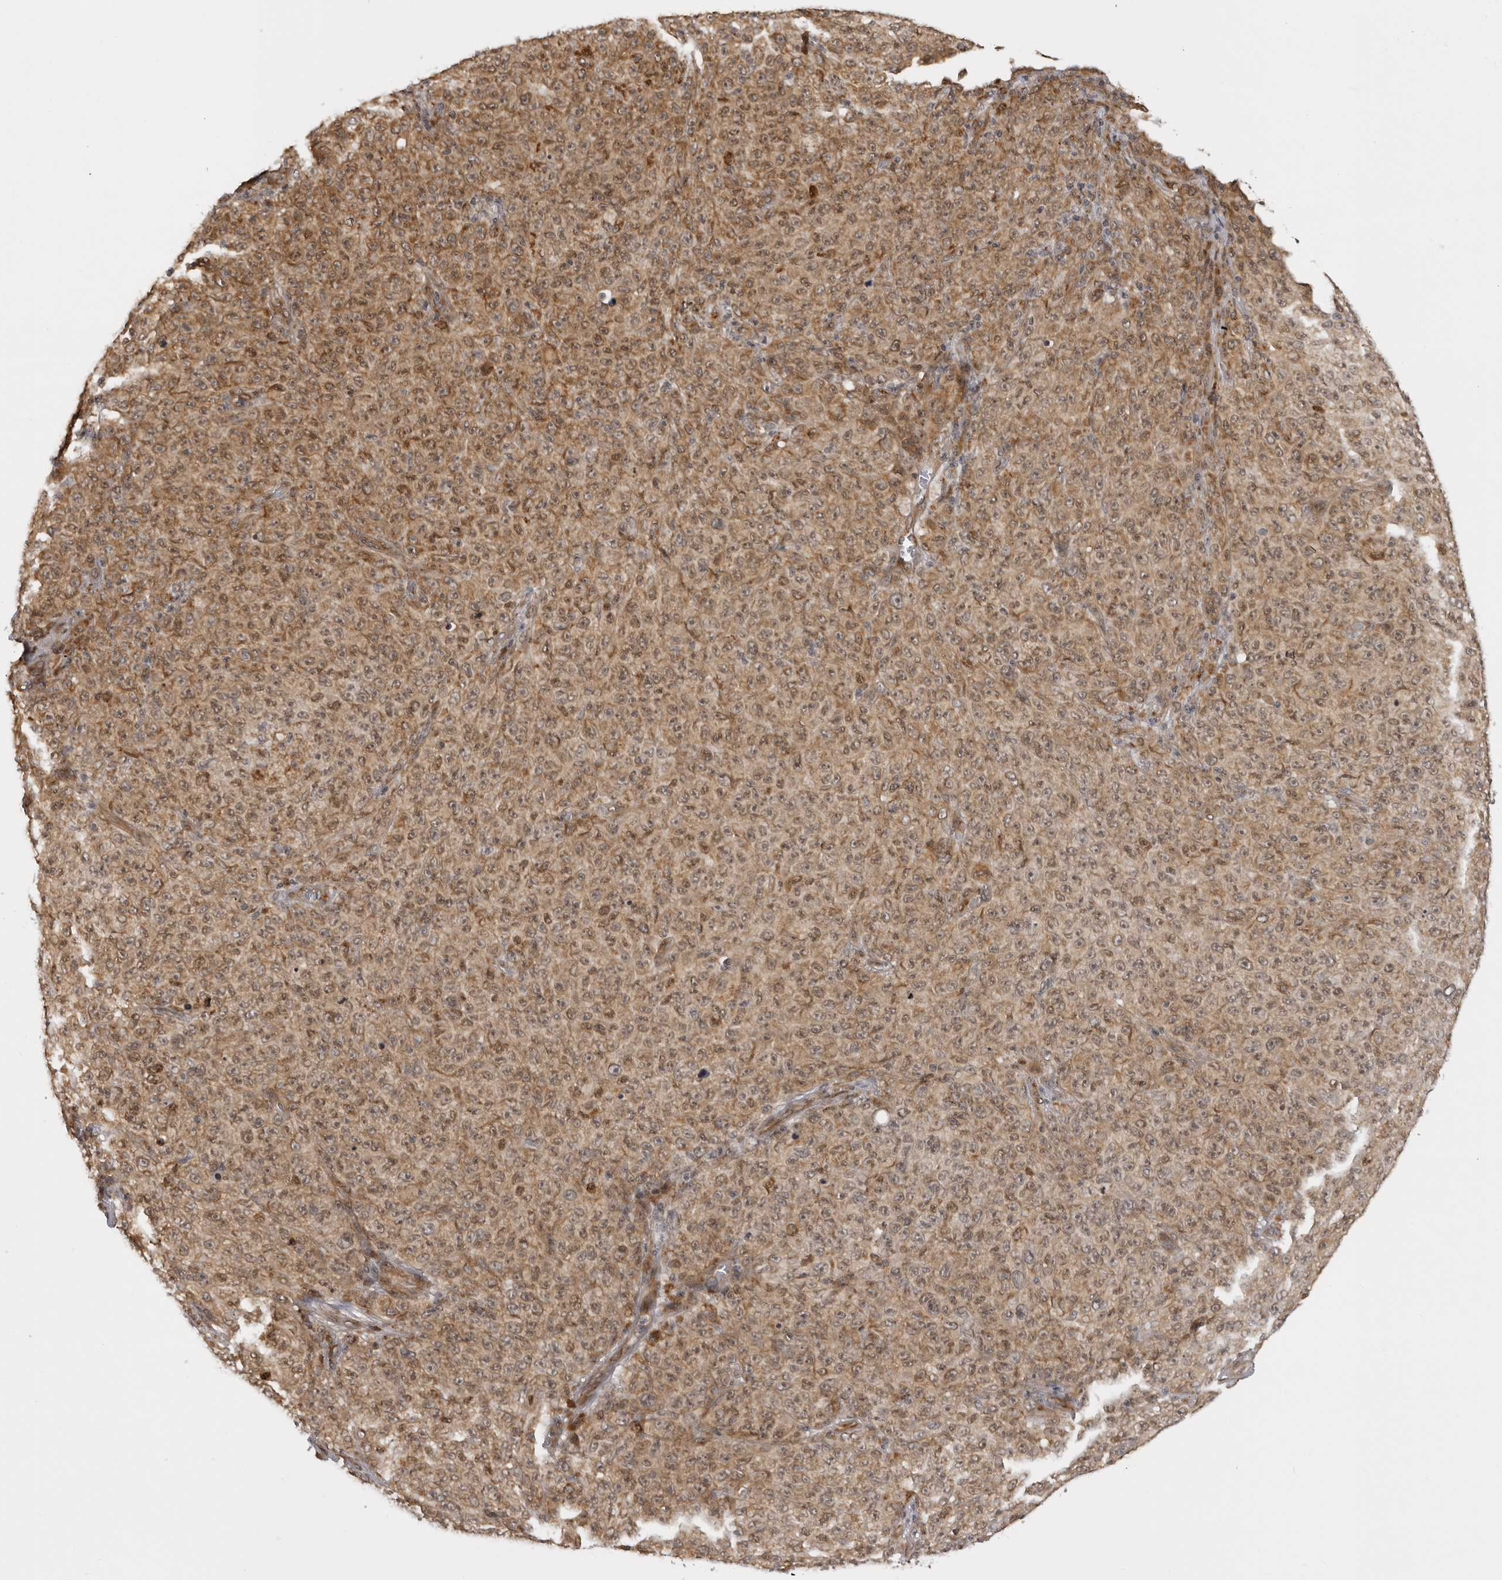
{"staining": {"intensity": "moderate", "quantity": ">75%", "location": "cytoplasmic/membranous"}, "tissue": "melanoma", "cell_type": "Tumor cells", "image_type": "cancer", "snomed": [{"axis": "morphology", "description": "Malignant melanoma, NOS"}, {"axis": "topography", "description": "Skin"}], "caption": "Immunohistochemical staining of human malignant melanoma displays medium levels of moderate cytoplasmic/membranous protein positivity in approximately >75% of tumor cells.", "gene": "DNAH14", "patient": {"sex": "female", "age": 82}}